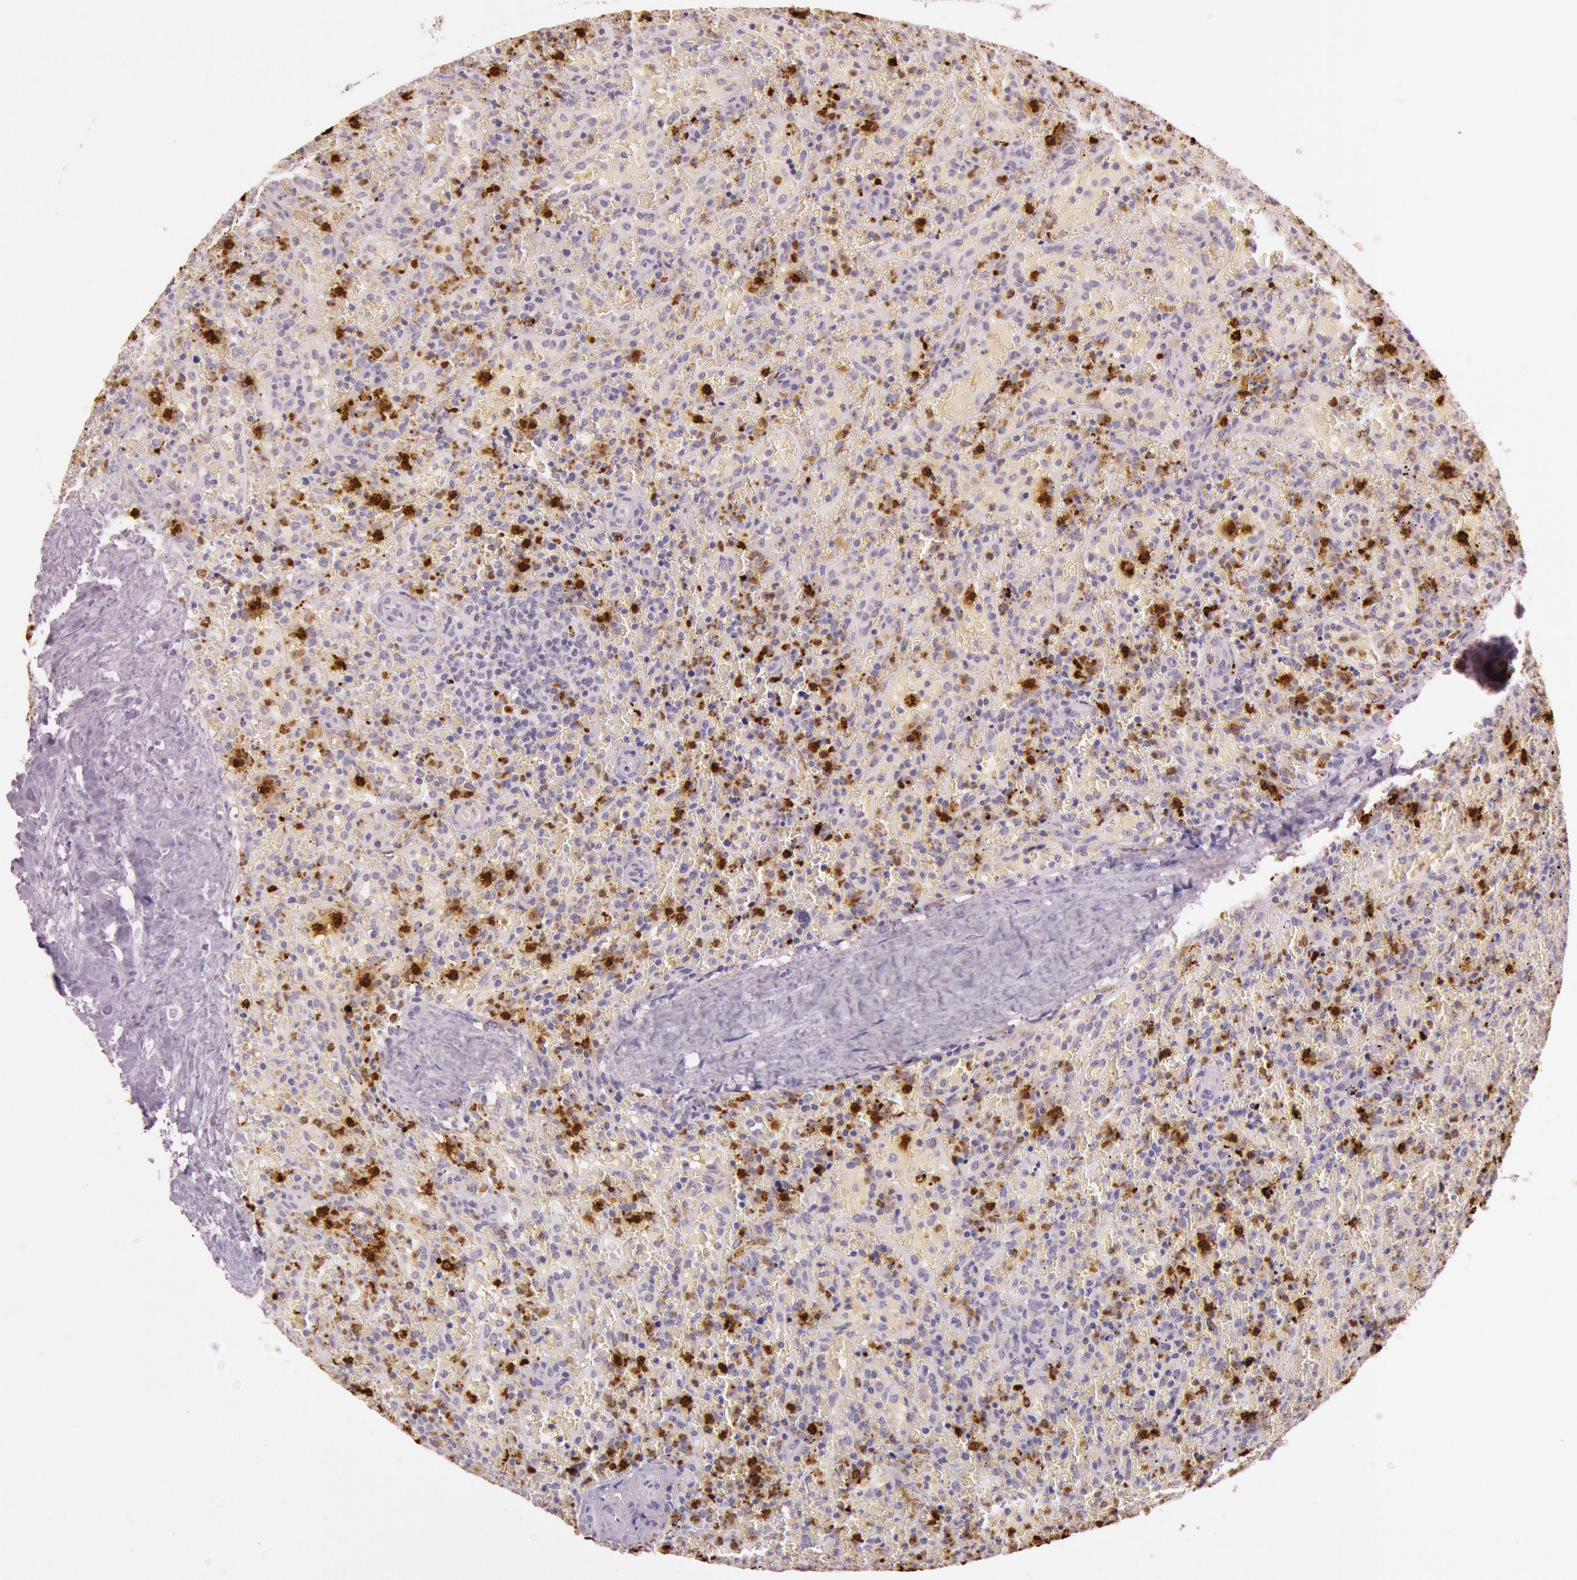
{"staining": {"intensity": "negative", "quantity": "none", "location": "none"}, "tissue": "lymphoma", "cell_type": "Tumor cells", "image_type": "cancer", "snomed": [{"axis": "morphology", "description": "Malignant lymphoma, non-Hodgkin's type, High grade"}, {"axis": "topography", "description": "Spleen"}, {"axis": "topography", "description": "Lymph node"}], "caption": "Immunohistochemistry photomicrograph of malignant lymphoma, non-Hodgkin's type (high-grade) stained for a protein (brown), which shows no expression in tumor cells. Brightfield microscopy of IHC stained with DAB (3,3'-diaminobenzidine) (brown) and hematoxylin (blue), captured at high magnification.", "gene": "KDM6A", "patient": {"sex": "female", "age": 70}}